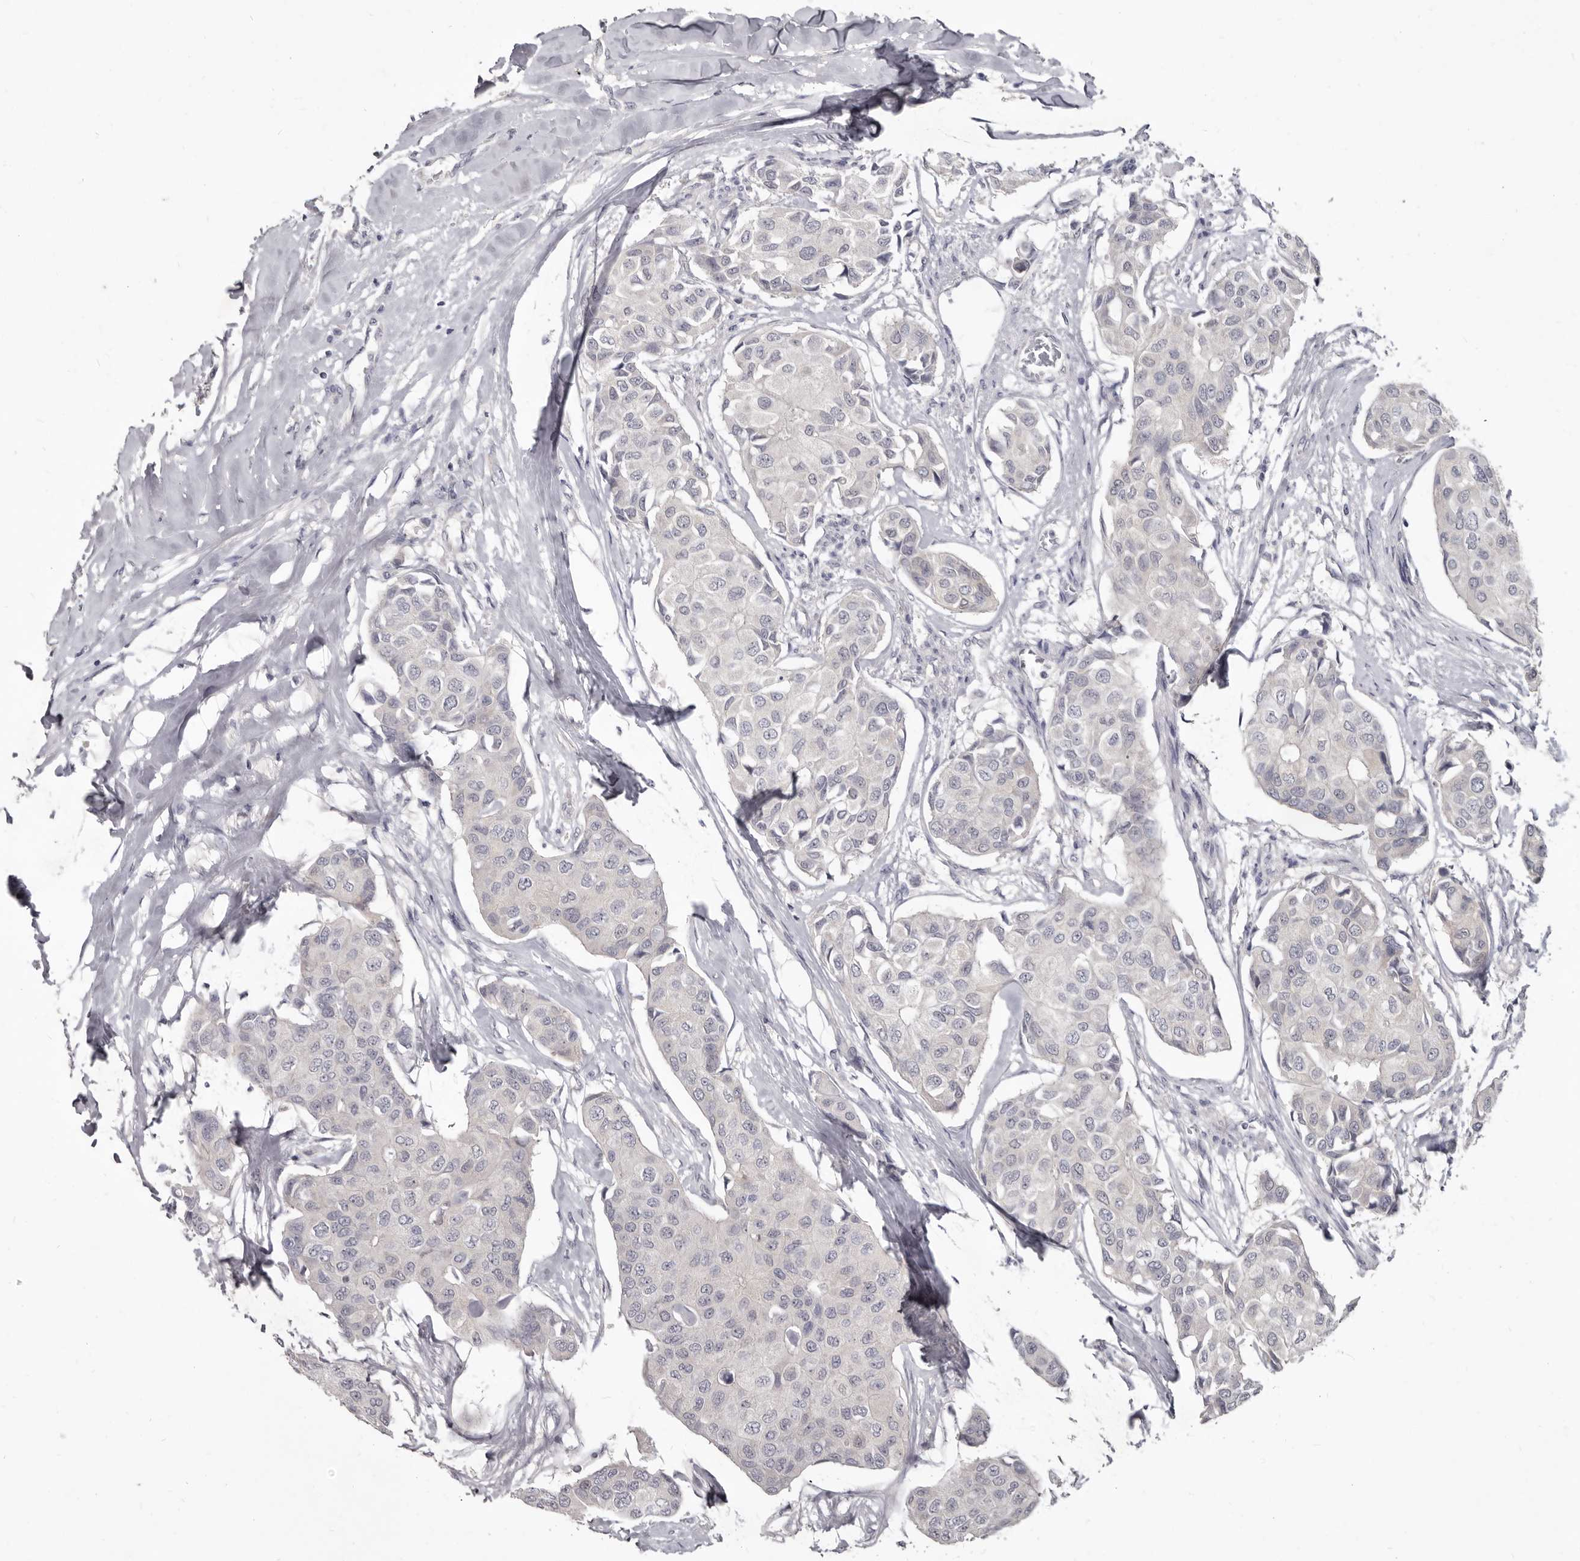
{"staining": {"intensity": "negative", "quantity": "none", "location": "none"}, "tissue": "breast cancer", "cell_type": "Tumor cells", "image_type": "cancer", "snomed": [{"axis": "morphology", "description": "Duct carcinoma"}, {"axis": "topography", "description": "Breast"}], "caption": "Human breast cancer (invasive ductal carcinoma) stained for a protein using immunohistochemistry (IHC) reveals no staining in tumor cells.", "gene": "GSK3B", "patient": {"sex": "female", "age": 80}}